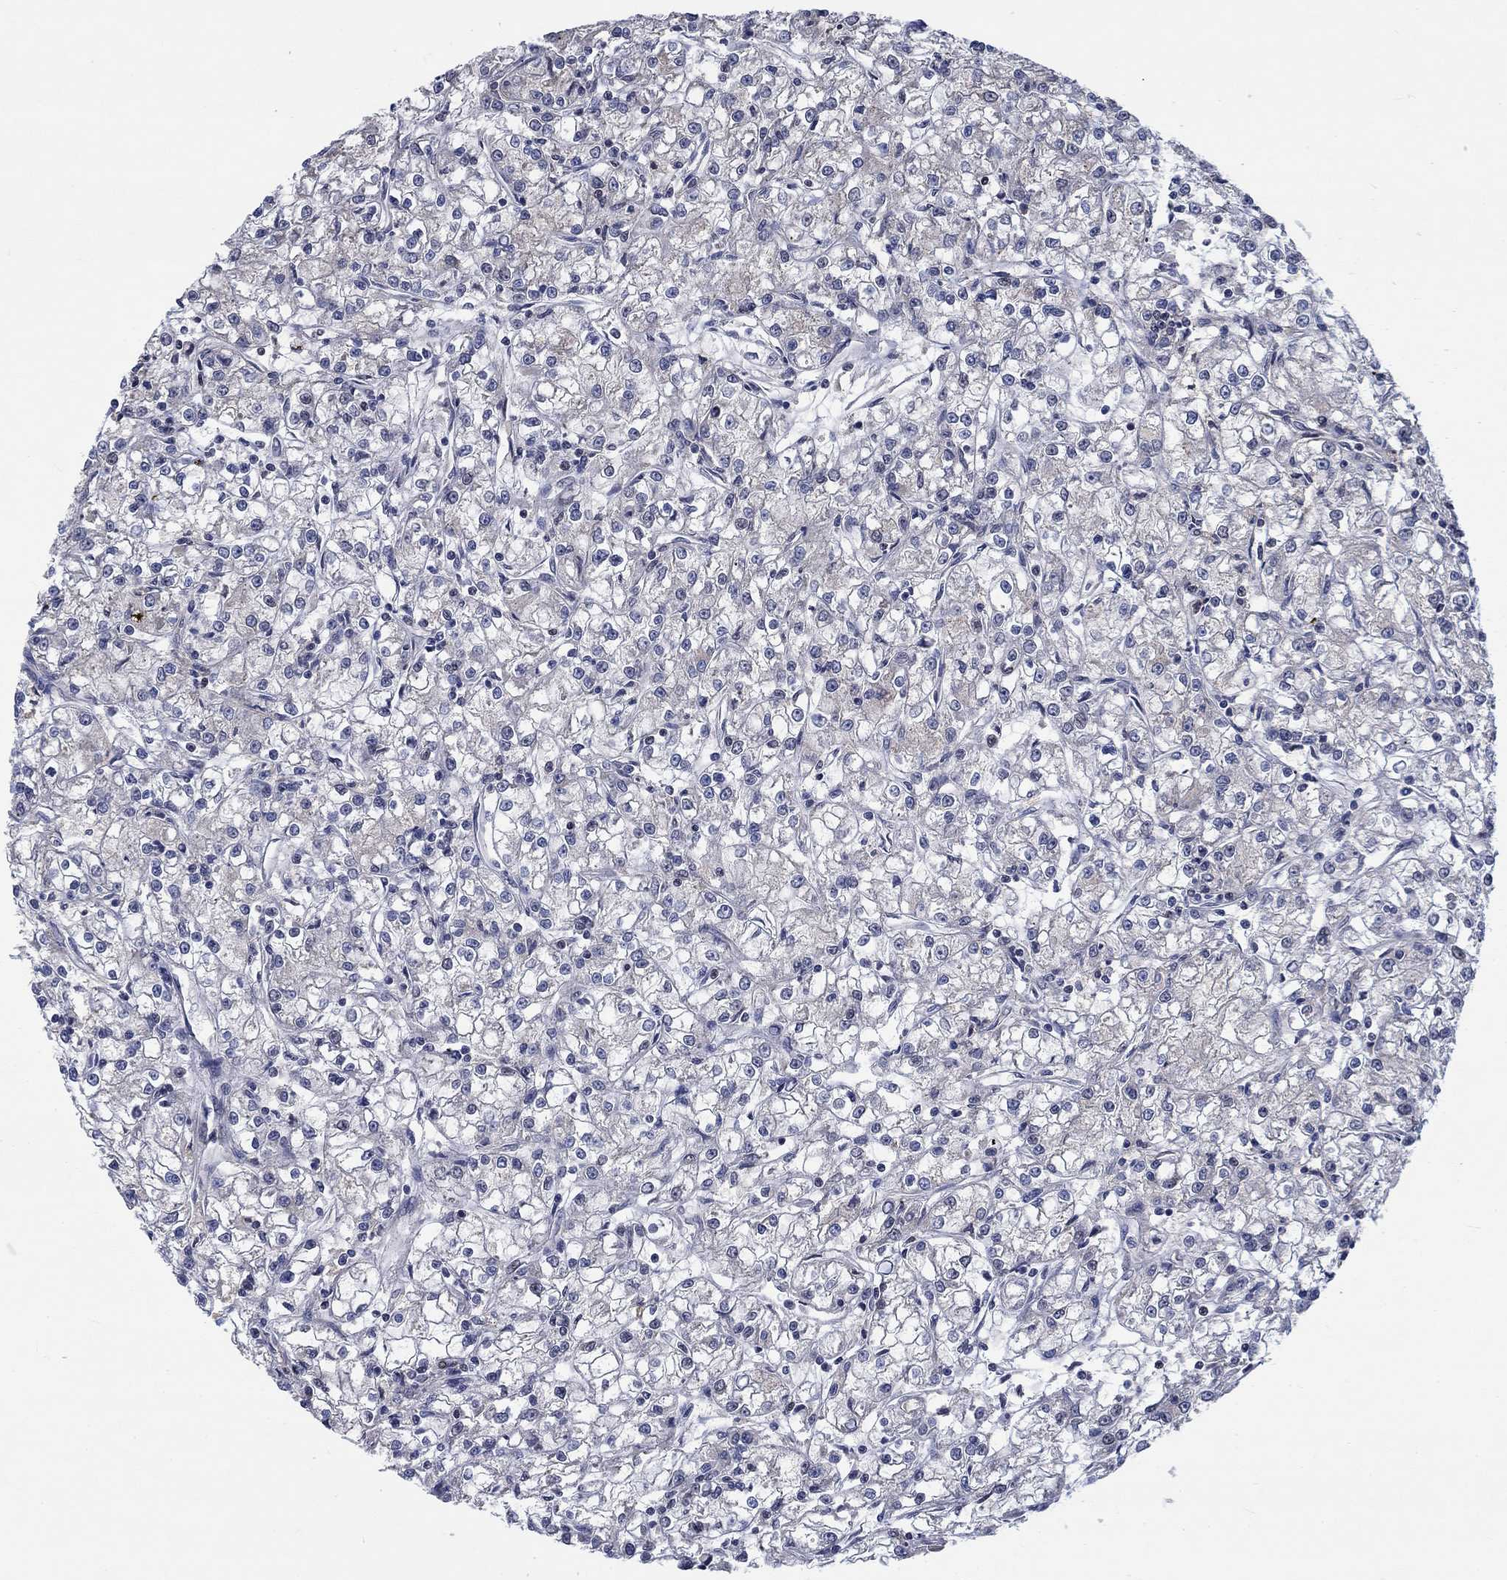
{"staining": {"intensity": "negative", "quantity": "none", "location": "none"}, "tissue": "renal cancer", "cell_type": "Tumor cells", "image_type": "cancer", "snomed": [{"axis": "morphology", "description": "Adenocarcinoma, NOS"}, {"axis": "topography", "description": "Kidney"}], "caption": "Adenocarcinoma (renal) was stained to show a protein in brown. There is no significant expression in tumor cells.", "gene": "HTN1", "patient": {"sex": "female", "age": 59}}